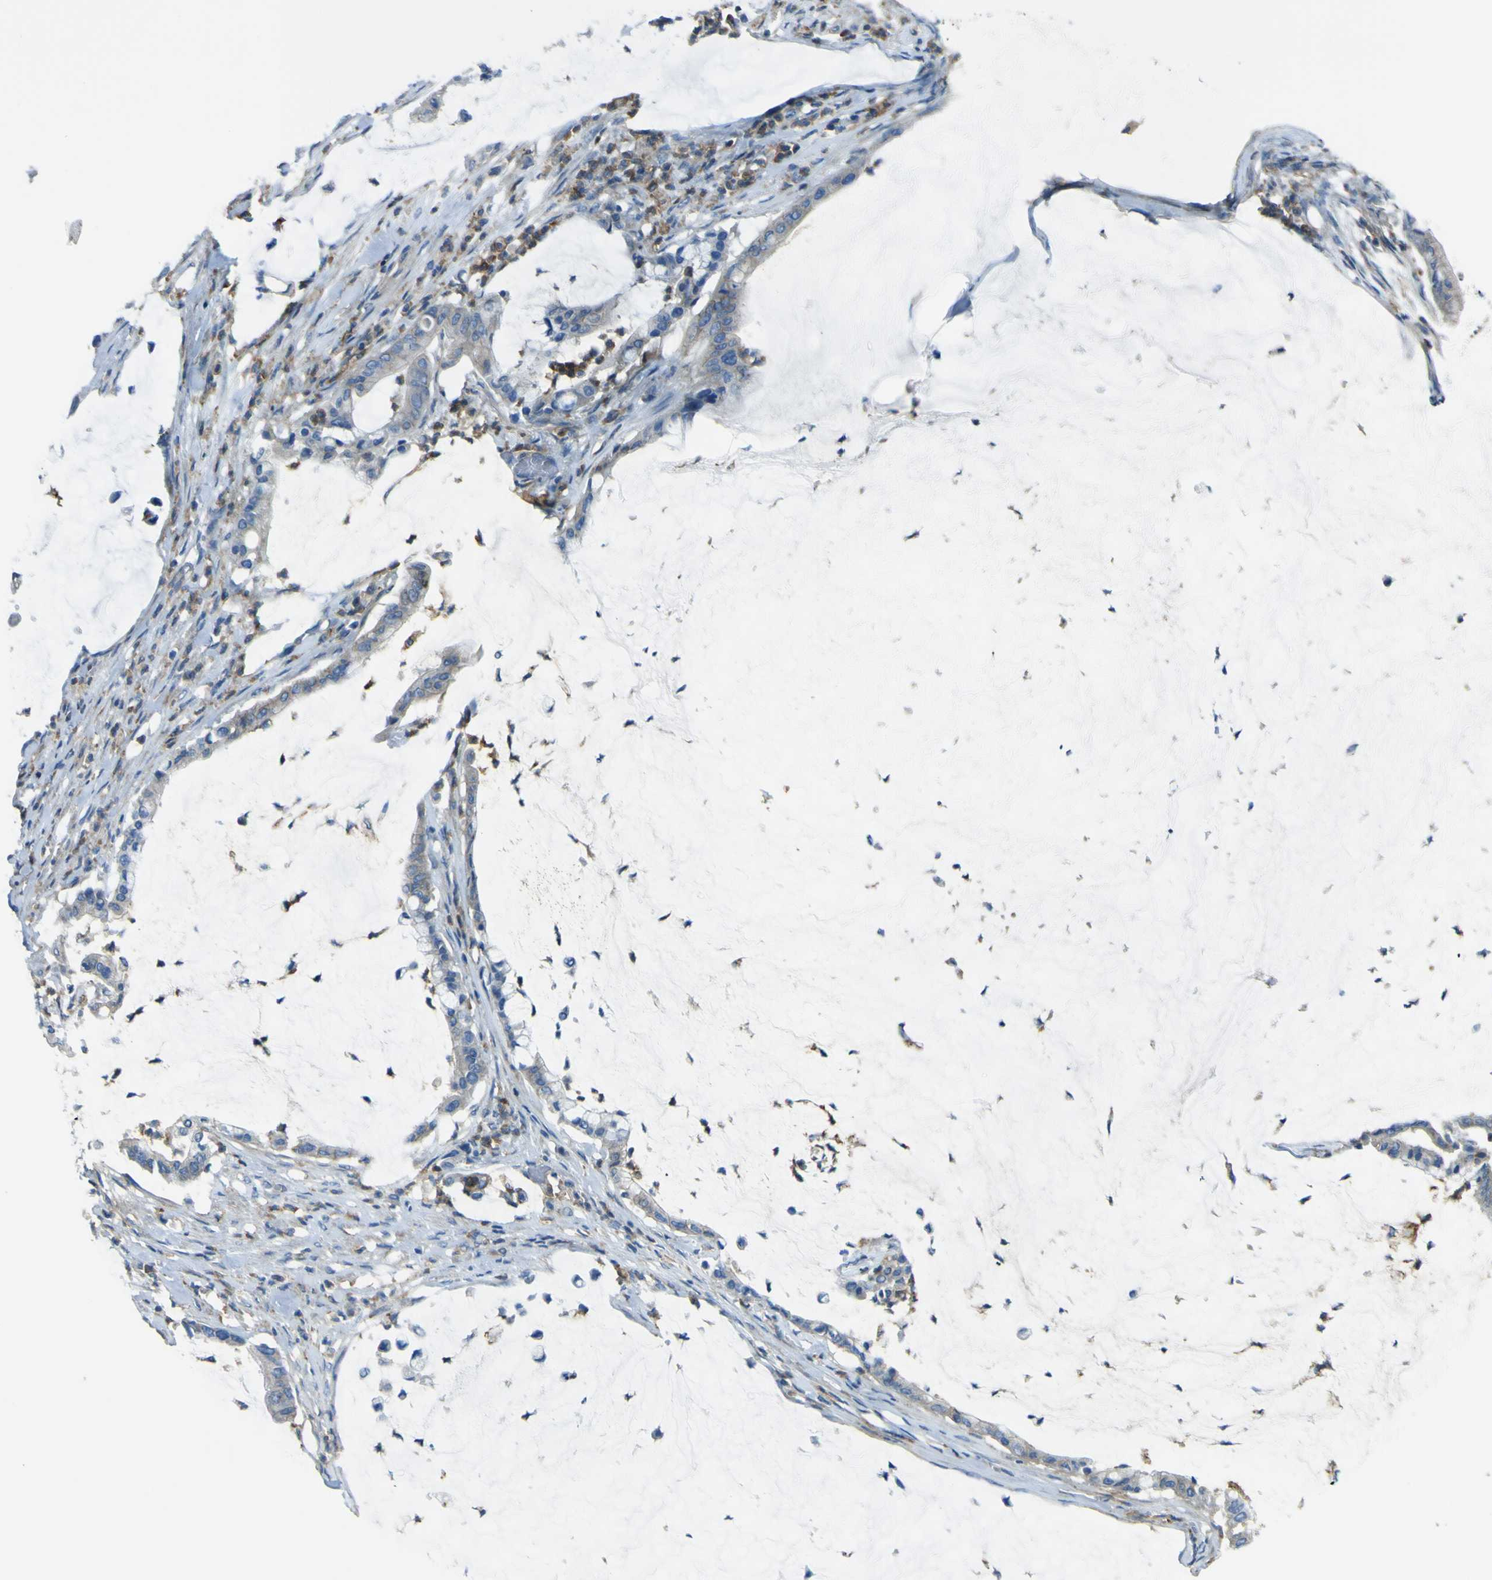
{"staining": {"intensity": "negative", "quantity": "none", "location": "none"}, "tissue": "pancreatic cancer", "cell_type": "Tumor cells", "image_type": "cancer", "snomed": [{"axis": "morphology", "description": "Adenocarcinoma, NOS"}, {"axis": "topography", "description": "Pancreas"}], "caption": "Tumor cells are negative for brown protein staining in pancreatic cancer (adenocarcinoma).", "gene": "LAIR1", "patient": {"sex": "male", "age": 41}}